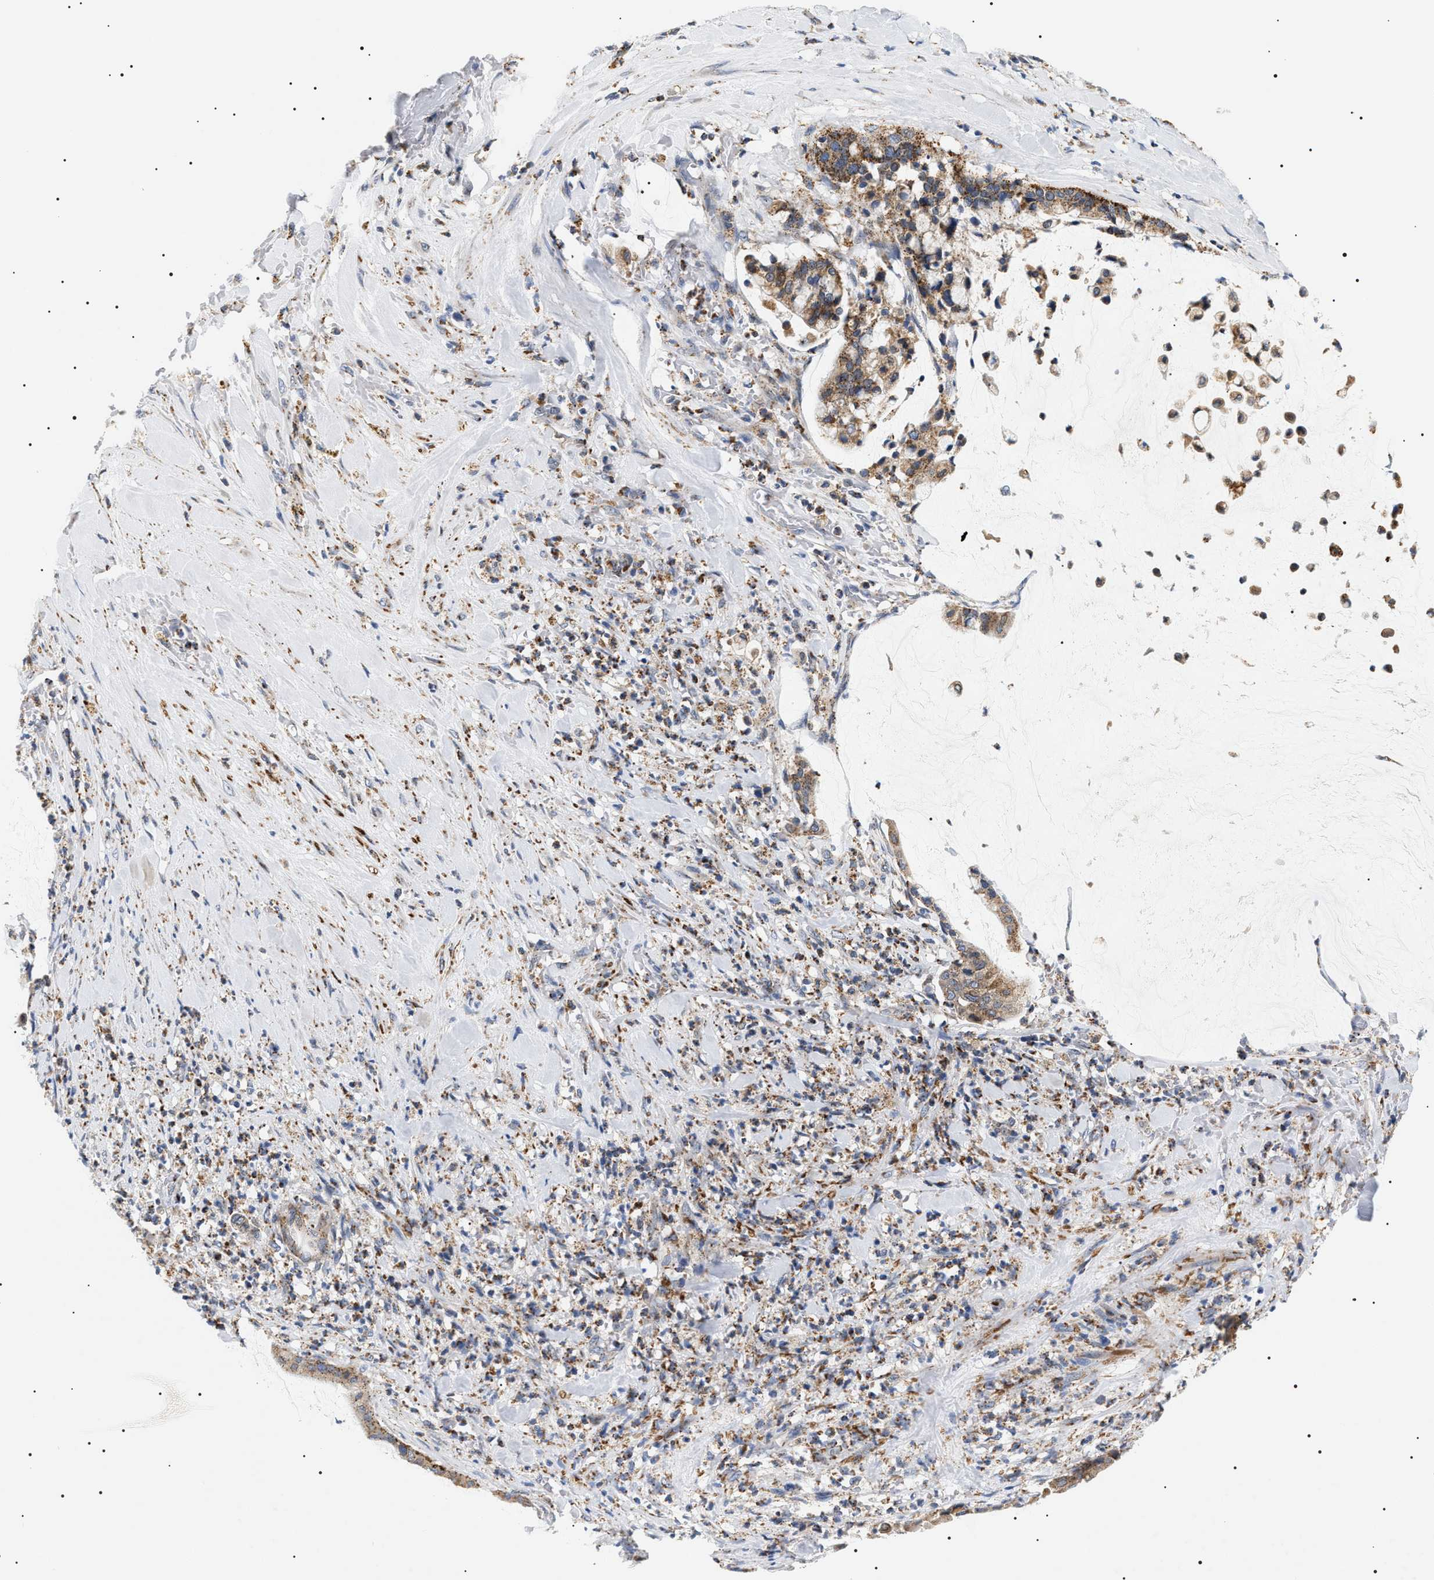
{"staining": {"intensity": "moderate", "quantity": ">75%", "location": "cytoplasmic/membranous"}, "tissue": "pancreatic cancer", "cell_type": "Tumor cells", "image_type": "cancer", "snomed": [{"axis": "morphology", "description": "Adenocarcinoma, NOS"}, {"axis": "topography", "description": "Pancreas"}], "caption": "Pancreatic cancer (adenocarcinoma) stained for a protein shows moderate cytoplasmic/membranous positivity in tumor cells.", "gene": "HSD17B11", "patient": {"sex": "male", "age": 41}}